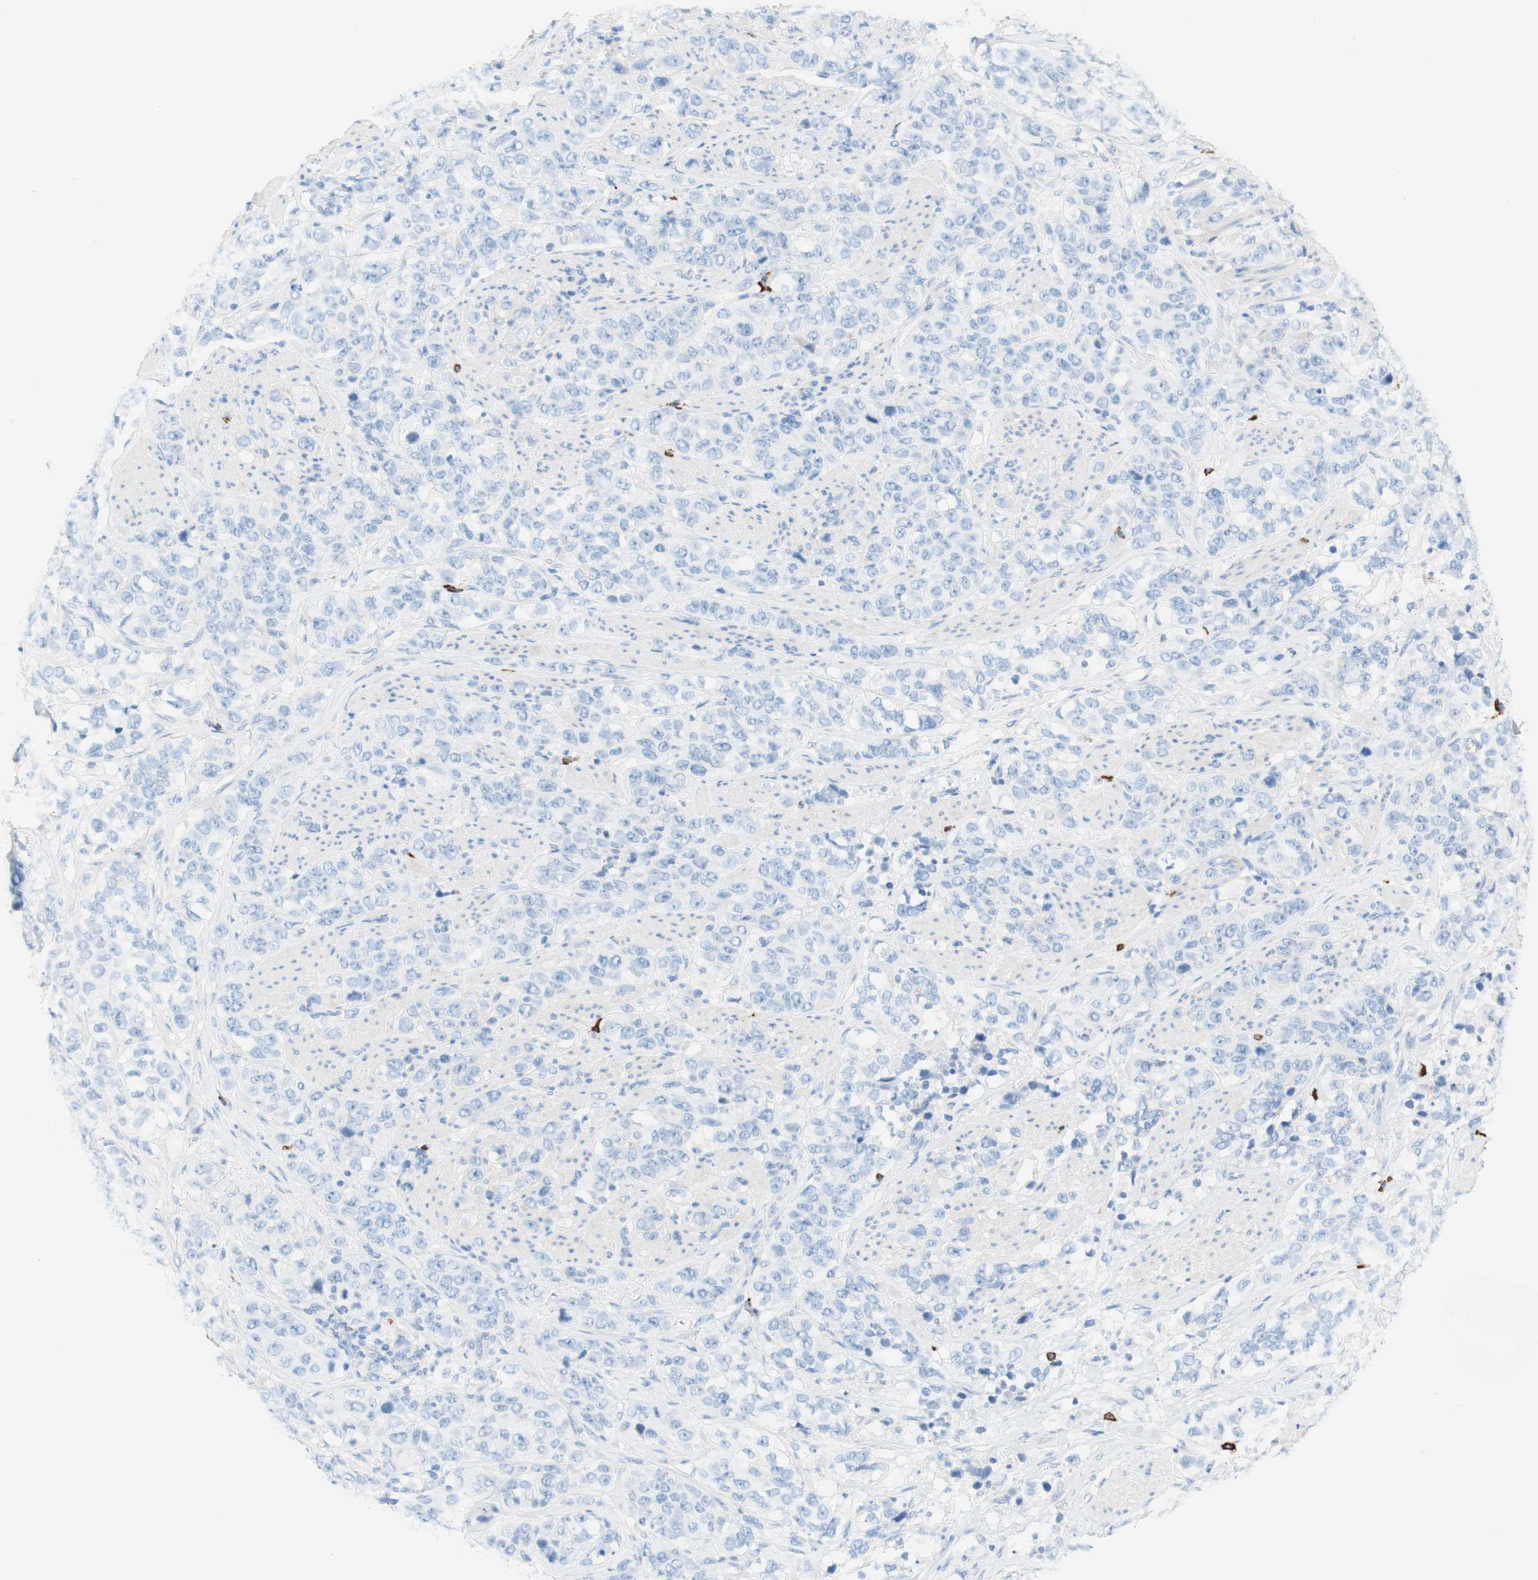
{"staining": {"intensity": "negative", "quantity": "none", "location": "none"}, "tissue": "stomach cancer", "cell_type": "Tumor cells", "image_type": "cancer", "snomed": [{"axis": "morphology", "description": "Adenocarcinoma, NOS"}, {"axis": "topography", "description": "Stomach"}], "caption": "Immunohistochemistry image of stomach cancer stained for a protein (brown), which exhibits no expression in tumor cells.", "gene": "CEACAM1", "patient": {"sex": "male", "age": 48}}